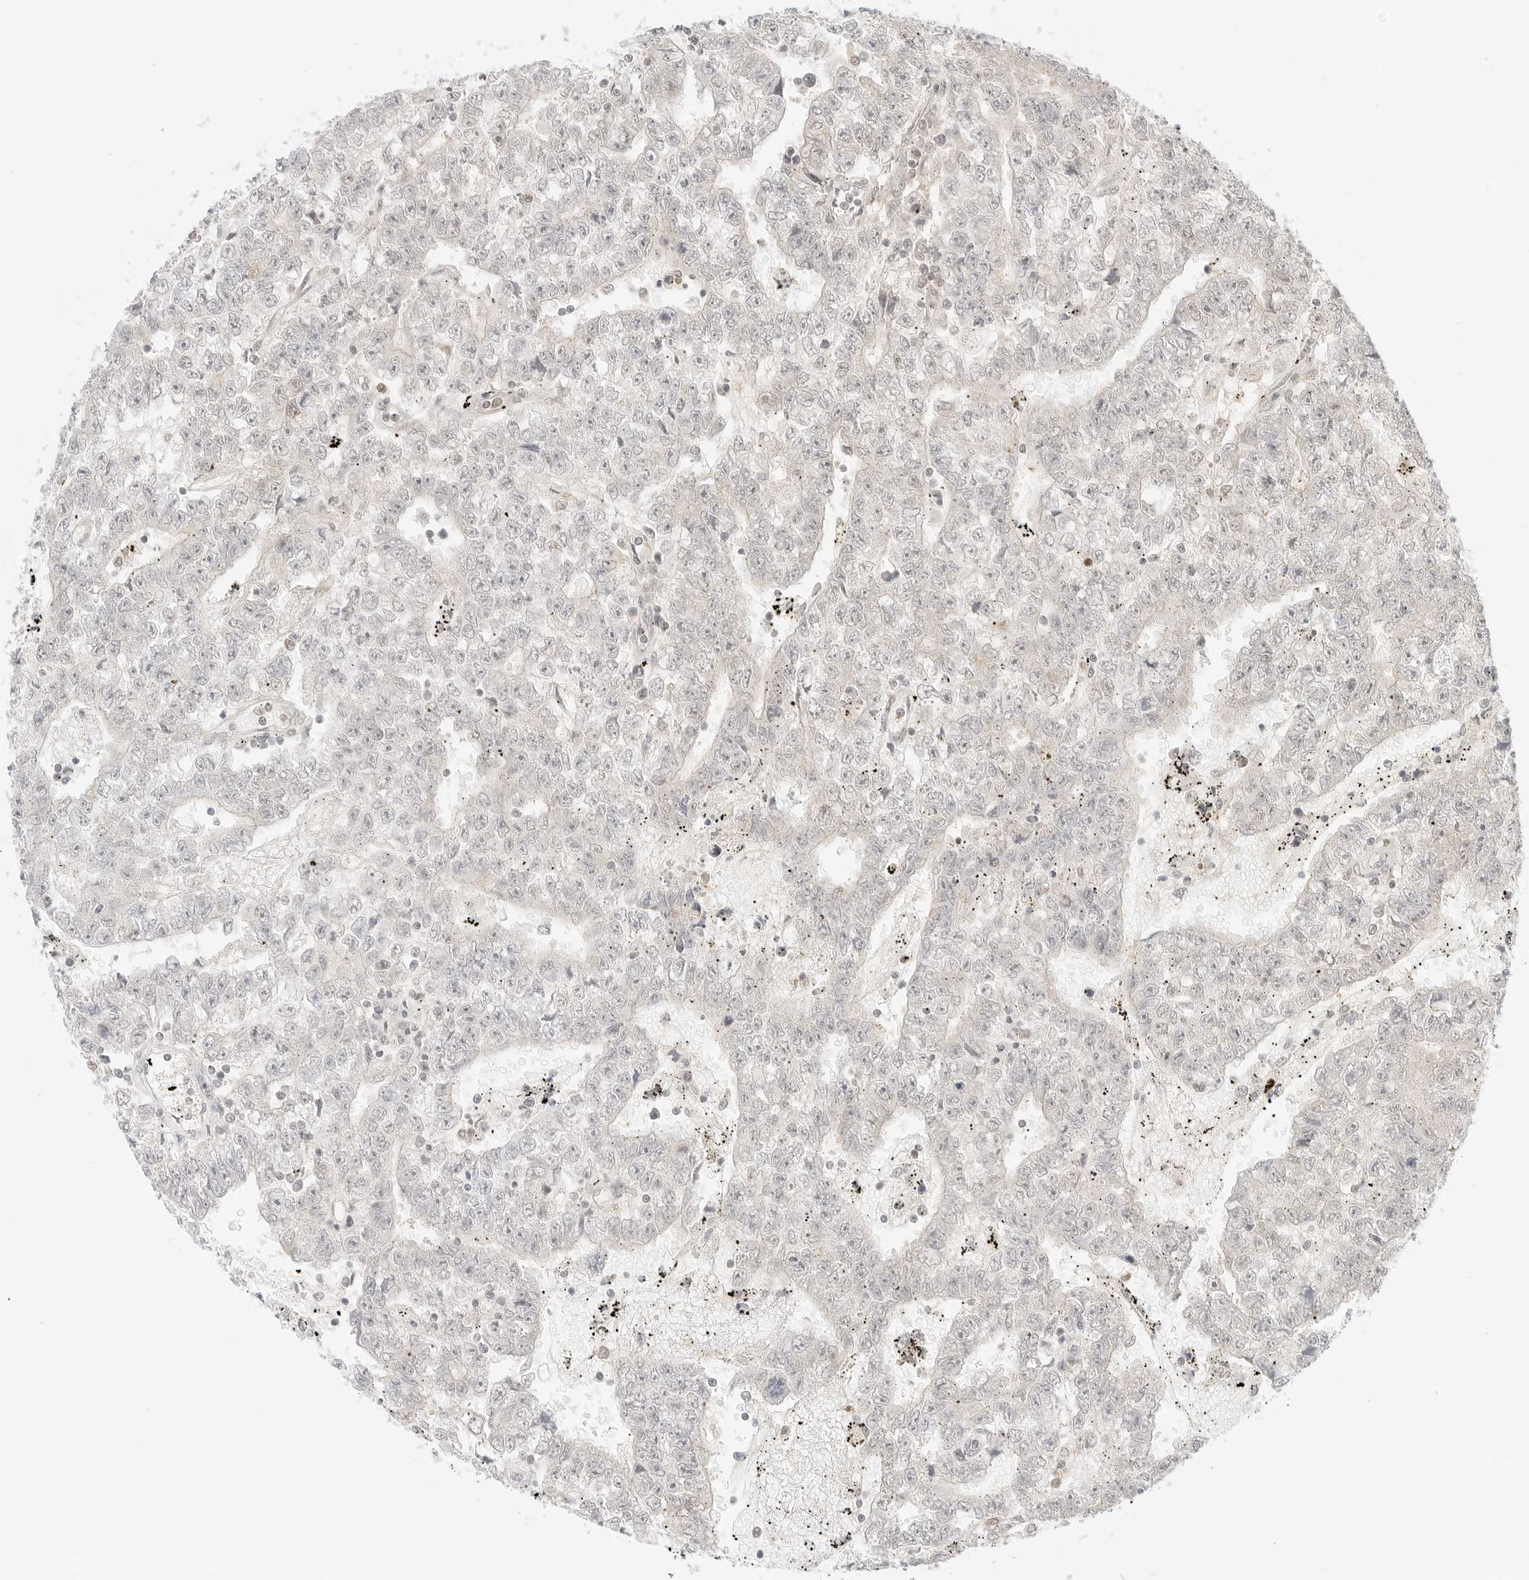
{"staining": {"intensity": "negative", "quantity": "none", "location": "none"}, "tissue": "testis cancer", "cell_type": "Tumor cells", "image_type": "cancer", "snomed": [{"axis": "morphology", "description": "Carcinoma, Embryonal, NOS"}, {"axis": "topography", "description": "Testis"}], "caption": "There is no significant staining in tumor cells of testis cancer (embryonal carcinoma). (IHC, brightfield microscopy, high magnification).", "gene": "GNAS", "patient": {"sex": "male", "age": 25}}